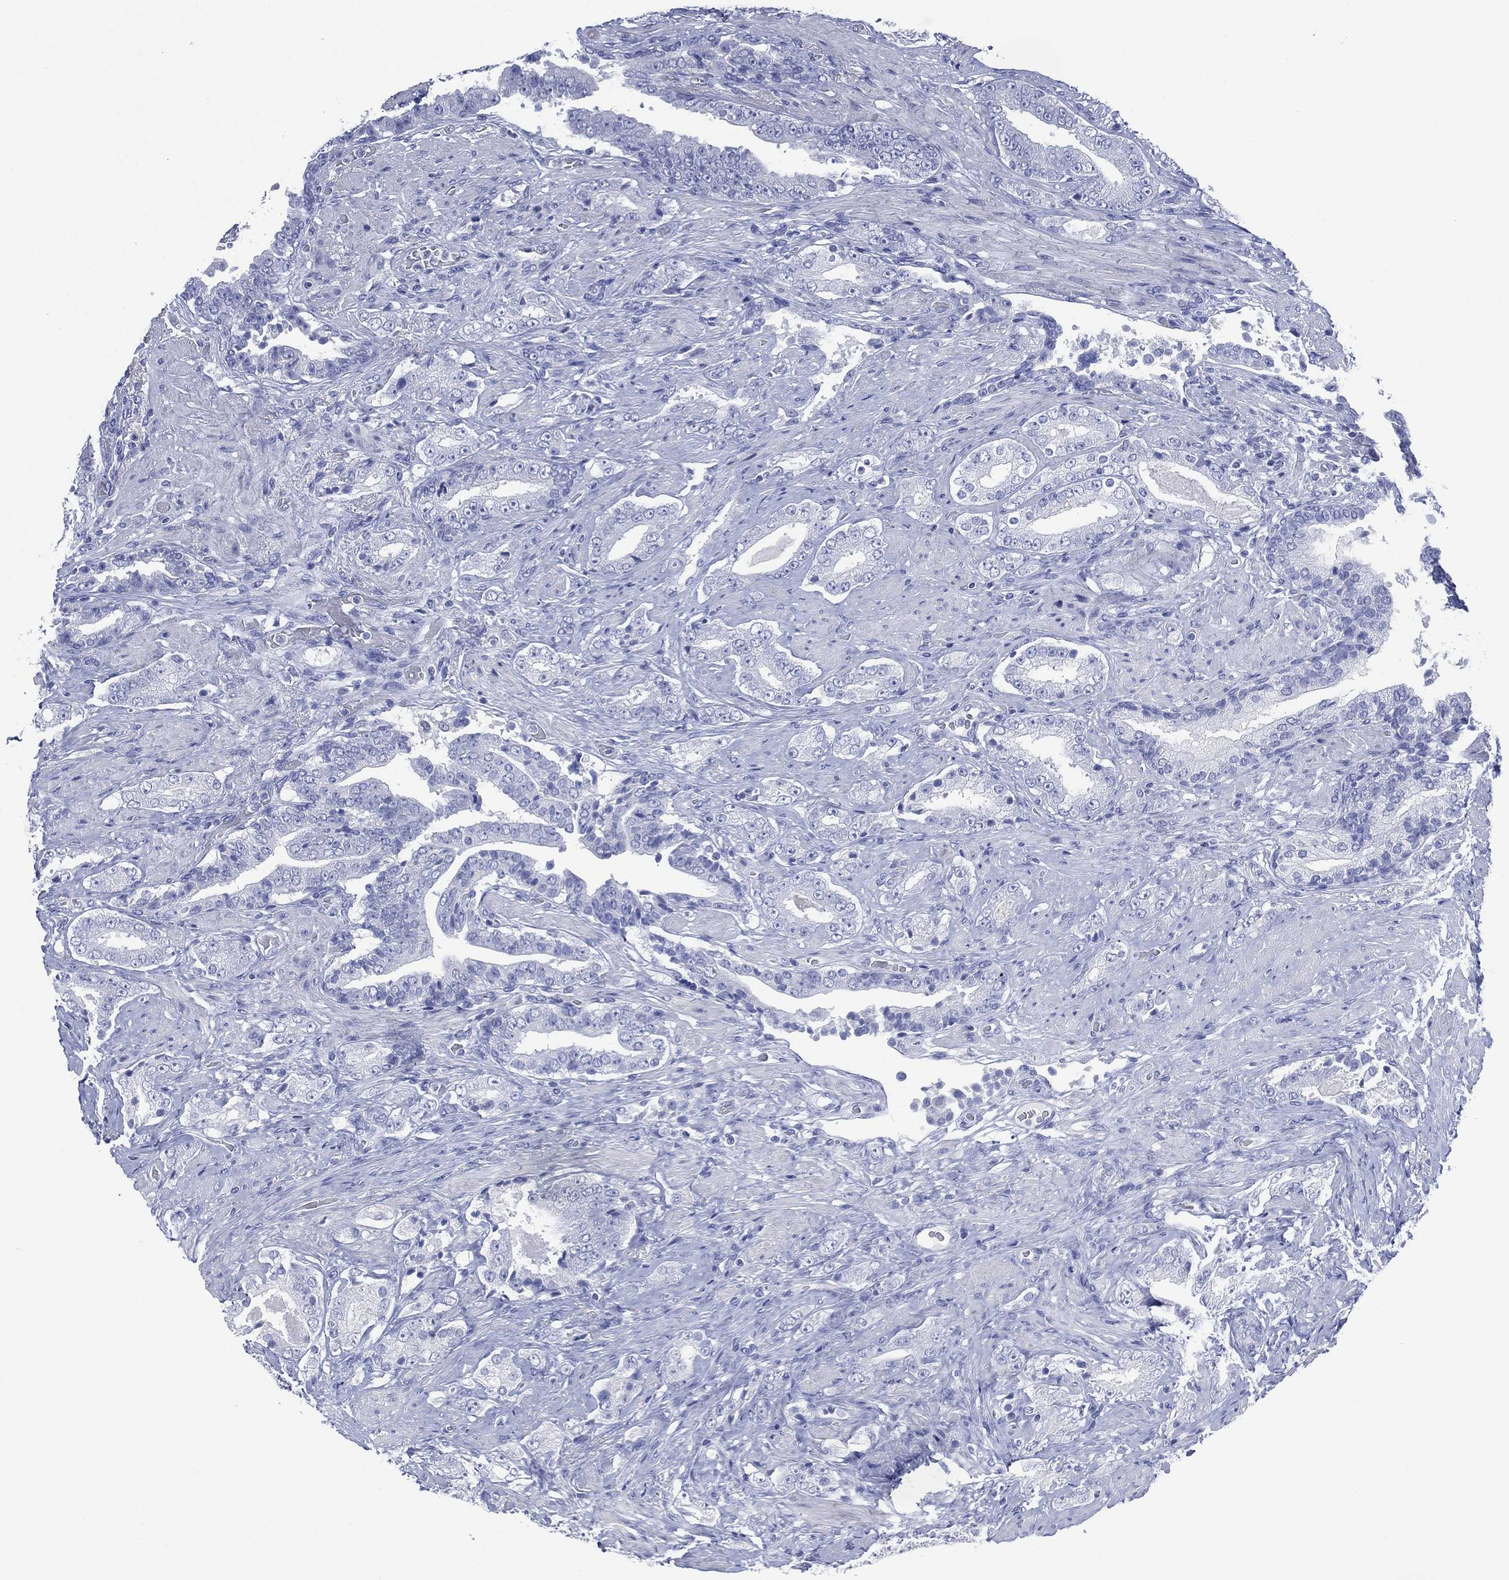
{"staining": {"intensity": "negative", "quantity": "none", "location": "none"}, "tissue": "prostate cancer", "cell_type": "Tumor cells", "image_type": "cancer", "snomed": [{"axis": "morphology", "description": "Adenocarcinoma, Low grade"}, {"axis": "topography", "description": "Prostate and seminal vesicle, NOS"}], "caption": "A micrograph of prostate cancer (low-grade adenocarcinoma) stained for a protein shows no brown staining in tumor cells.", "gene": "TMEM247", "patient": {"sex": "male", "age": 61}}